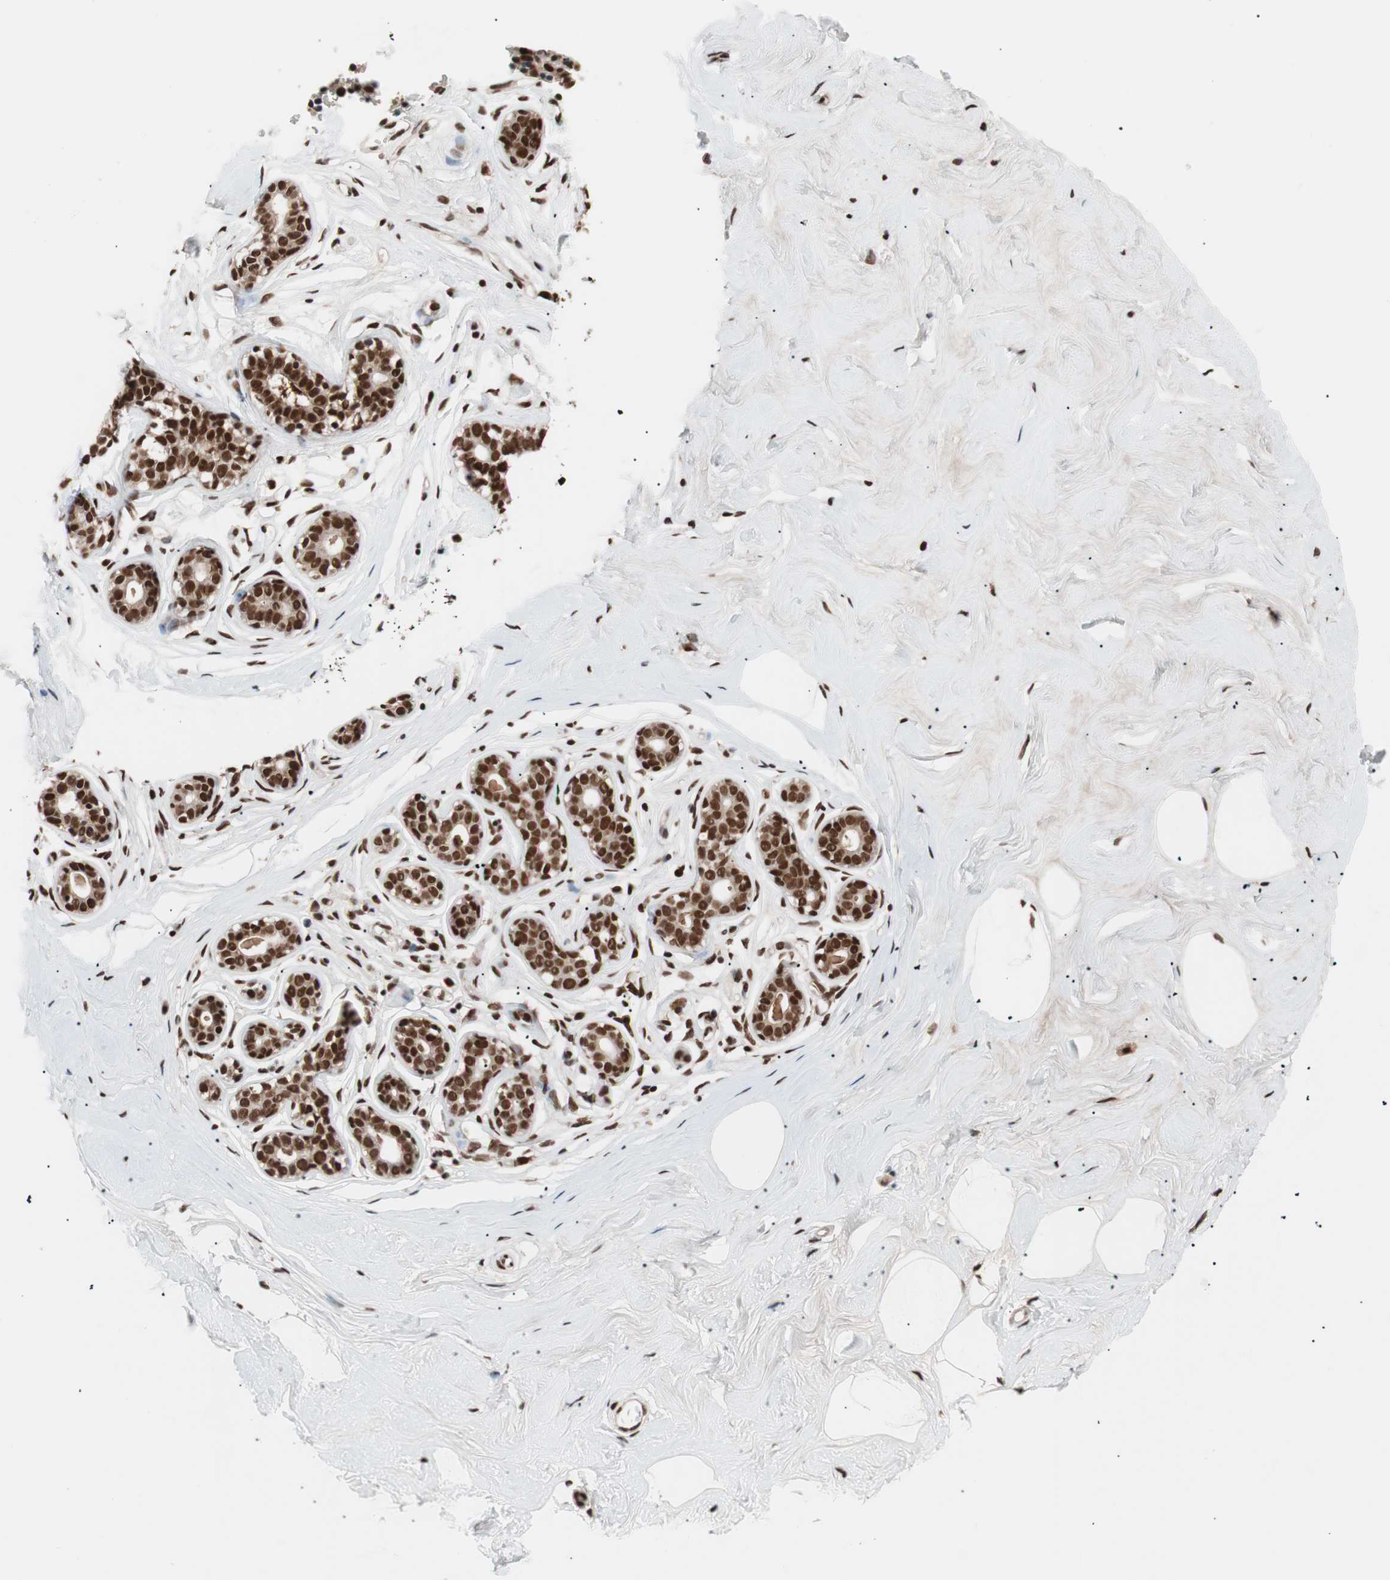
{"staining": {"intensity": "moderate", "quantity": ">75%", "location": "cytoplasmic/membranous,nuclear"}, "tissue": "breast", "cell_type": "Adipocytes", "image_type": "normal", "snomed": [{"axis": "morphology", "description": "Normal tissue, NOS"}, {"axis": "topography", "description": "Breast"}], "caption": "Brown immunohistochemical staining in normal human breast demonstrates moderate cytoplasmic/membranous,nuclear staining in about >75% of adipocytes. The staining was performed using DAB (3,3'-diaminobenzidine) to visualize the protein expression in brown, while the nuclei were stained in blue with hematoxylin (Magnification: 20x).", "gene": "CHAMP1", "patient": {"sex": "female", "age": 23}}